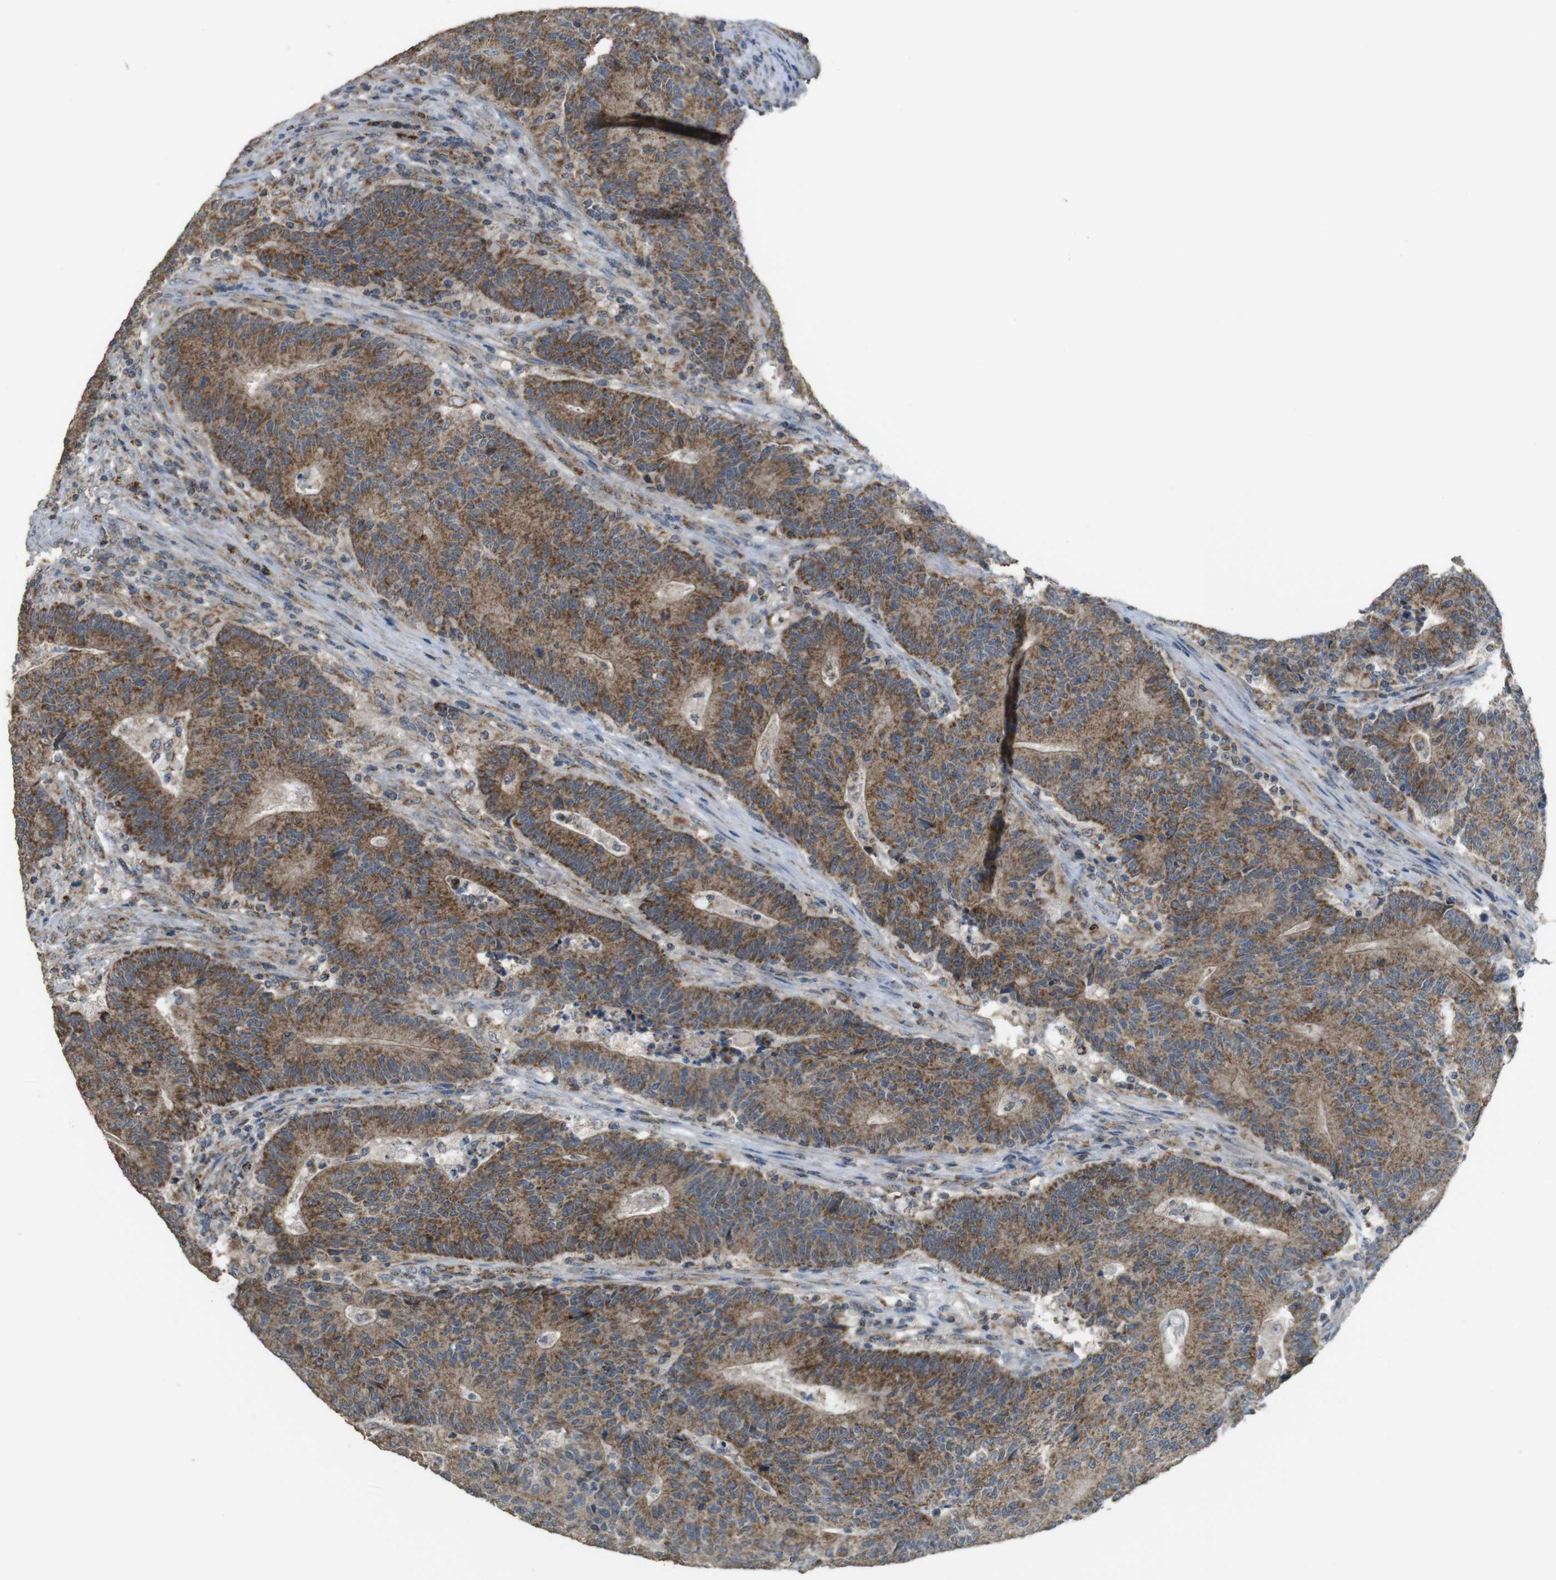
{"staining": {"intensity": "moderate", "quantity": ">75%", "location": "cytoplasmic/membranous"}, "tissue": "colorectal cancer", "cell_type": "Tumor cells", "image_type": "cancer", "snomed": [{"axis": "morphology", "description": "Normal tissue, NOS"}, {"axis": "morphology", "description": "Adenocarcinoma, NOS"}, {"axis": "topography", "description": "Colon"}], "caption": "Colorectal cancer (adenocarcinoma) stained for a protein demonstrates moderate cytoplasmic/membranous positivity in tumor cells.", "gene": "CALHM2", "patient": {"sex": "female", "age": 75}}